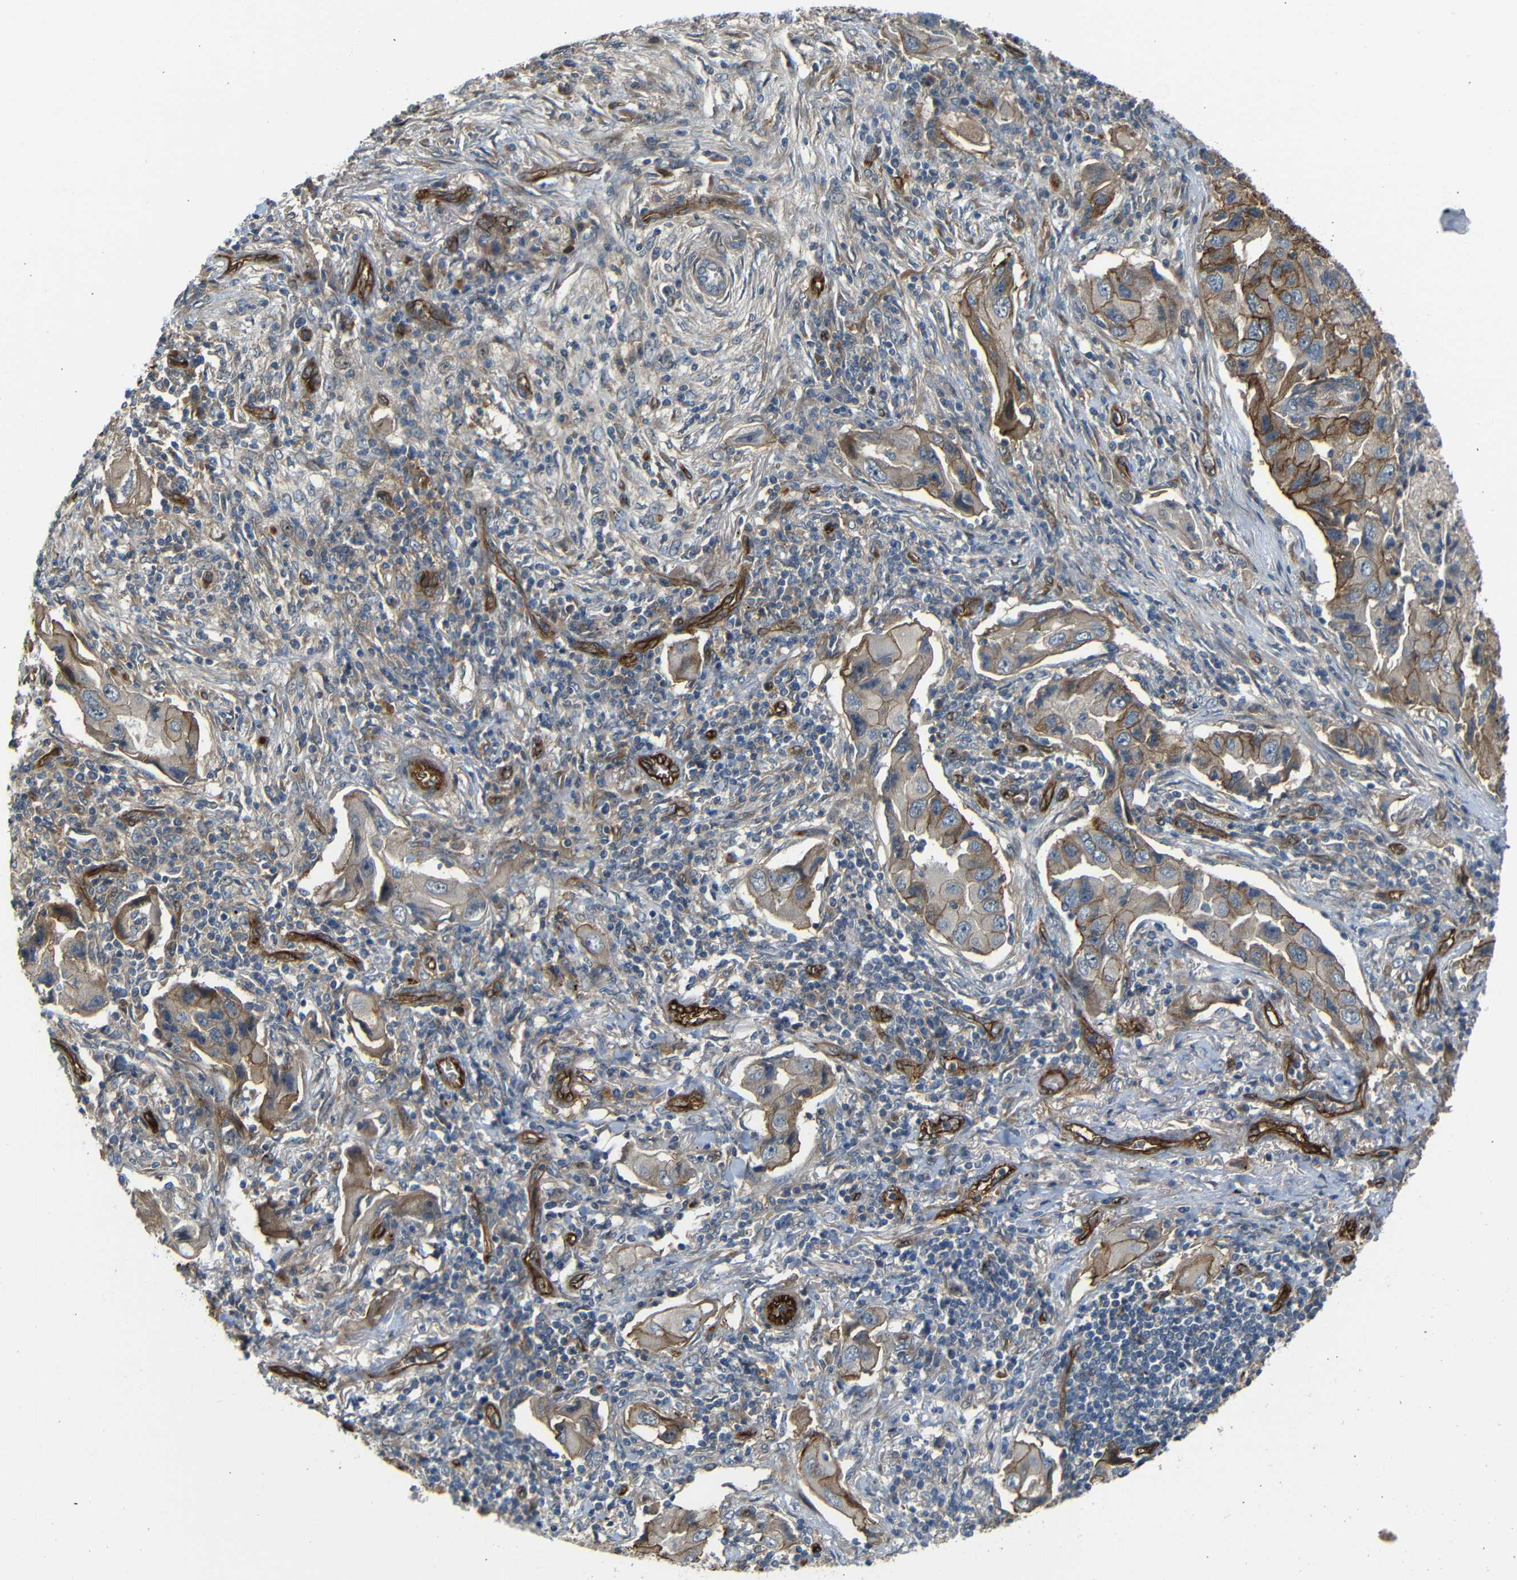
{"staining": {"intensity": "strong", "quantity": ">75%", "location": "cytoplasmic/membranous"}, "tissue": "lung cancer", "cell_type": "Tumor cells", "image_type": "cancer", "snomed": [{"axis": "morphology", "description": "Adenocarcinoma, NOS"}, {"axis": "topography", "description": "Lung"}], "caption": "IHC micrograph of neoplastic tissue: lung cancer (adenocarcinoma) stained using immunohistochemistry (IHC) shows high levels of strong protein expression localized specifically in the cytoplasmic/membranous of tumor cells, appearing as a cytoplasmic/membranous brown color.", "gene": "RELL1", "patient": {"sex": "female", "age": 65}}